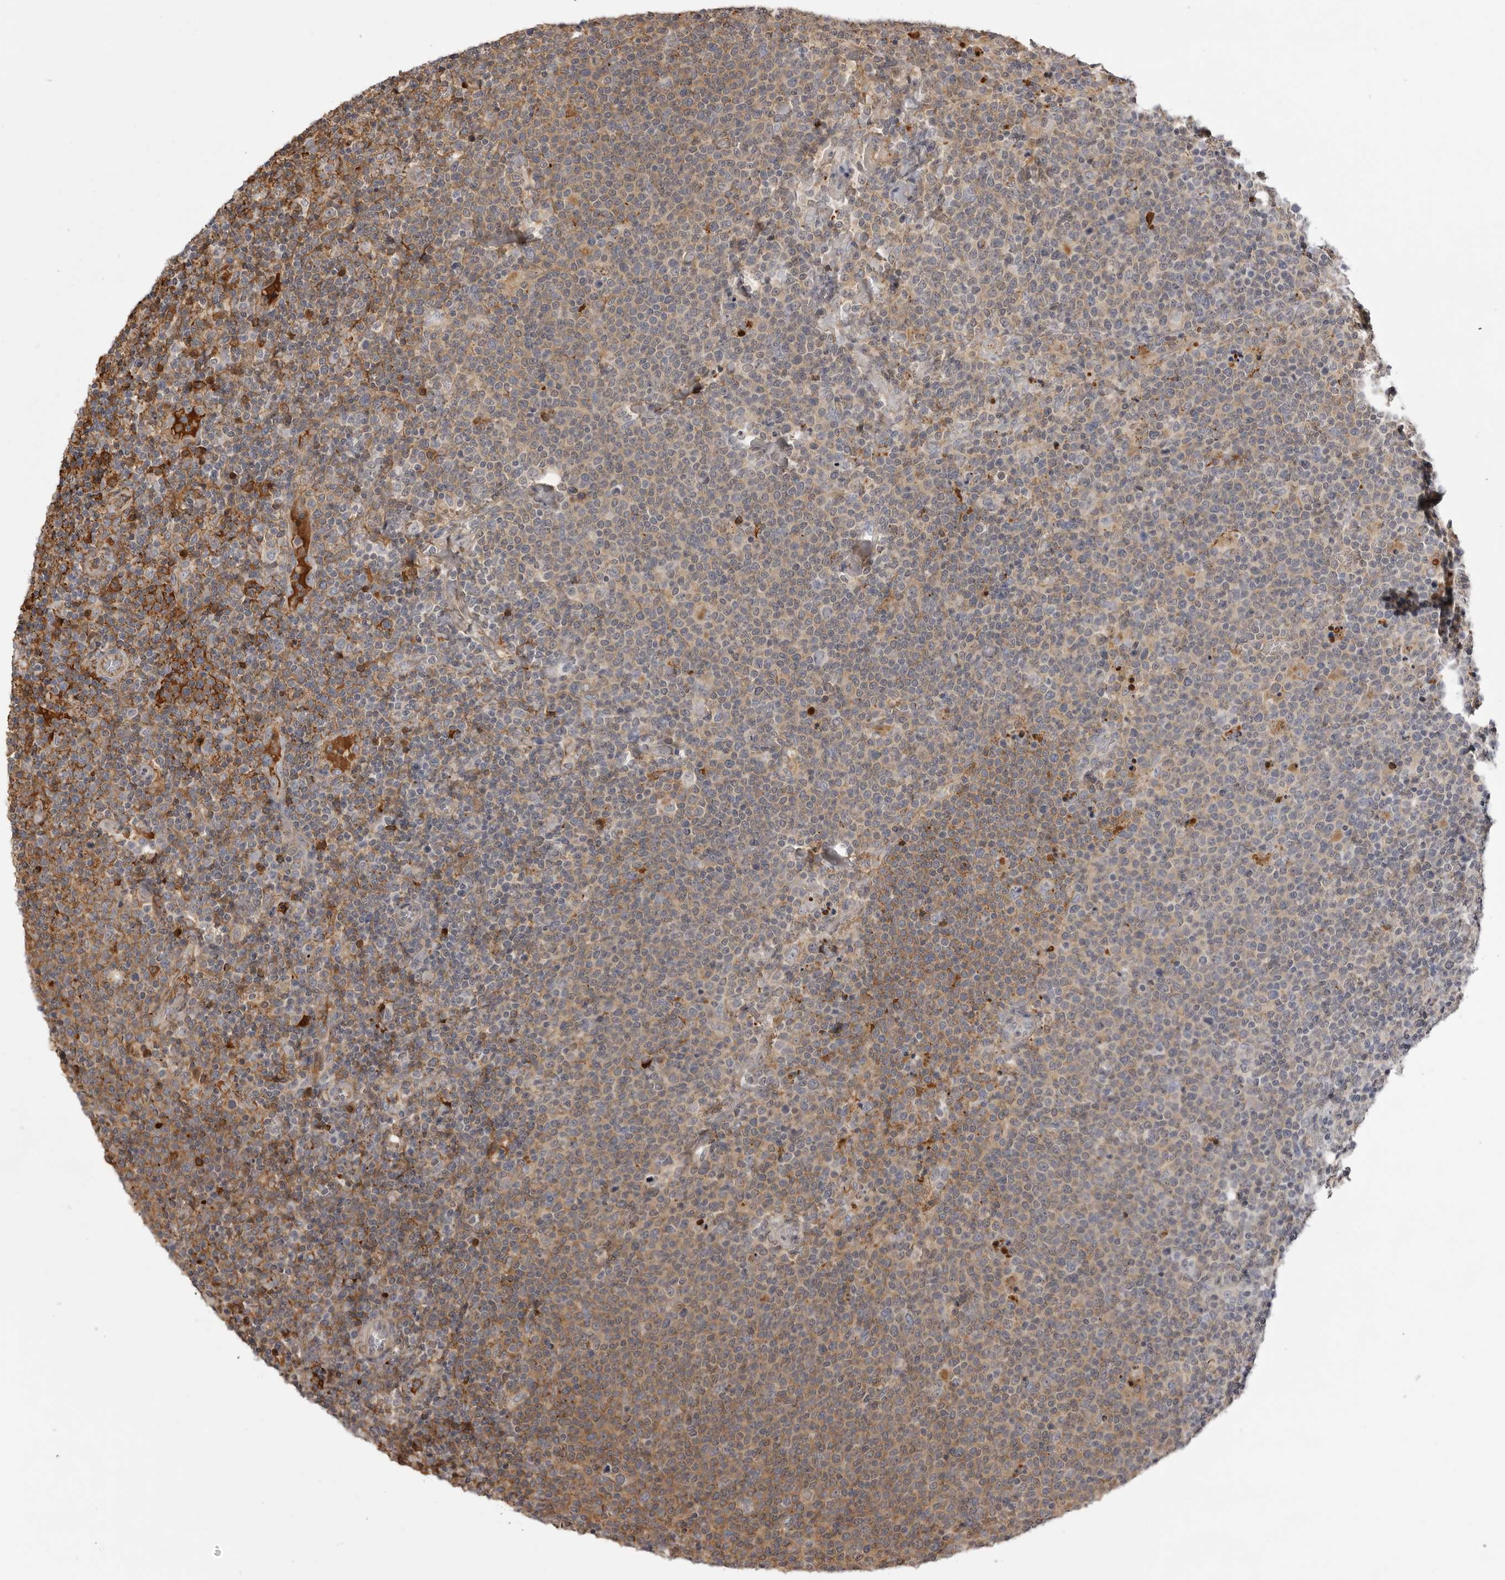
{"staining": {"intensity": "weak", "quantity": "25%-75%", "location": "cytoplasmic/membranous"}, "tissue": "lymphoma", "cell_type": "Tumor cells", "image_type": "cancer", "snomed": [{"axis": "morphology", "description": "Malignant lymphoma, non-Hodgkin's type, High grade"}, {"axis": "topography", "description": "Lymph node"}], "caption": "Lymphoma stained for a protein demonstrates weak cytoplasmic/membranous positivity in tumor cells.", "gene": "PLEKHF2", "patient": {"sex": "male", "age": 61}}